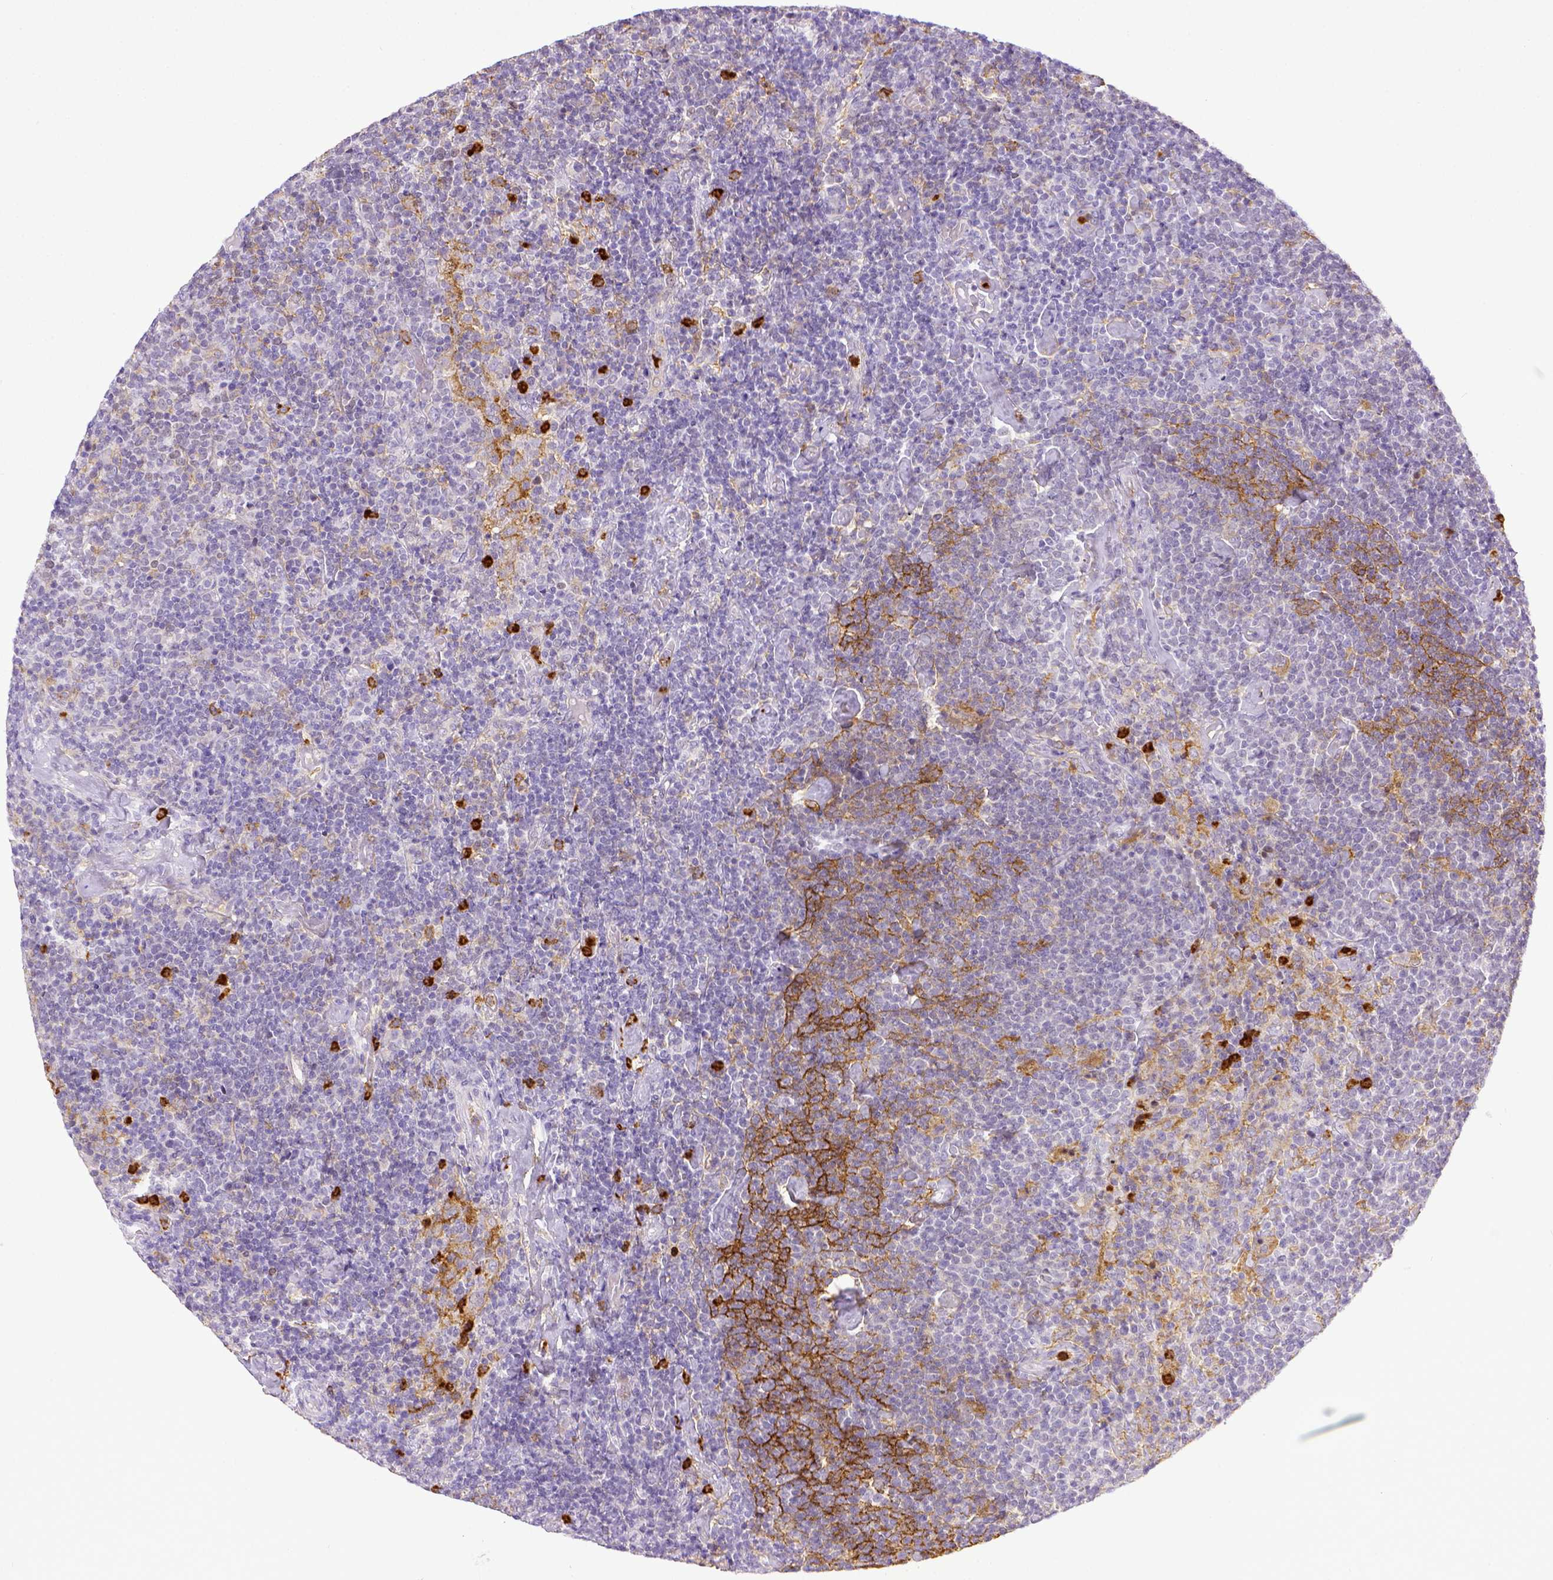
{"staining": {"intensity": "negative", "quantity": "none", "location": "none"}, "tissue": "lymphoma", "cell_type": "Tumor cells", "image_type": "cancer", "snomed": [{"axis": "morphology", "description": "Malignant lymphoma, non-Hodgkin's type, High grade"}, {"axis": "topography", "description": "Lymph node"}], "caption": "Tumor cells show no significant expression in lymphoma.", "gene": "ITGAM", "patient": {"sex": "male", "age": 61}}